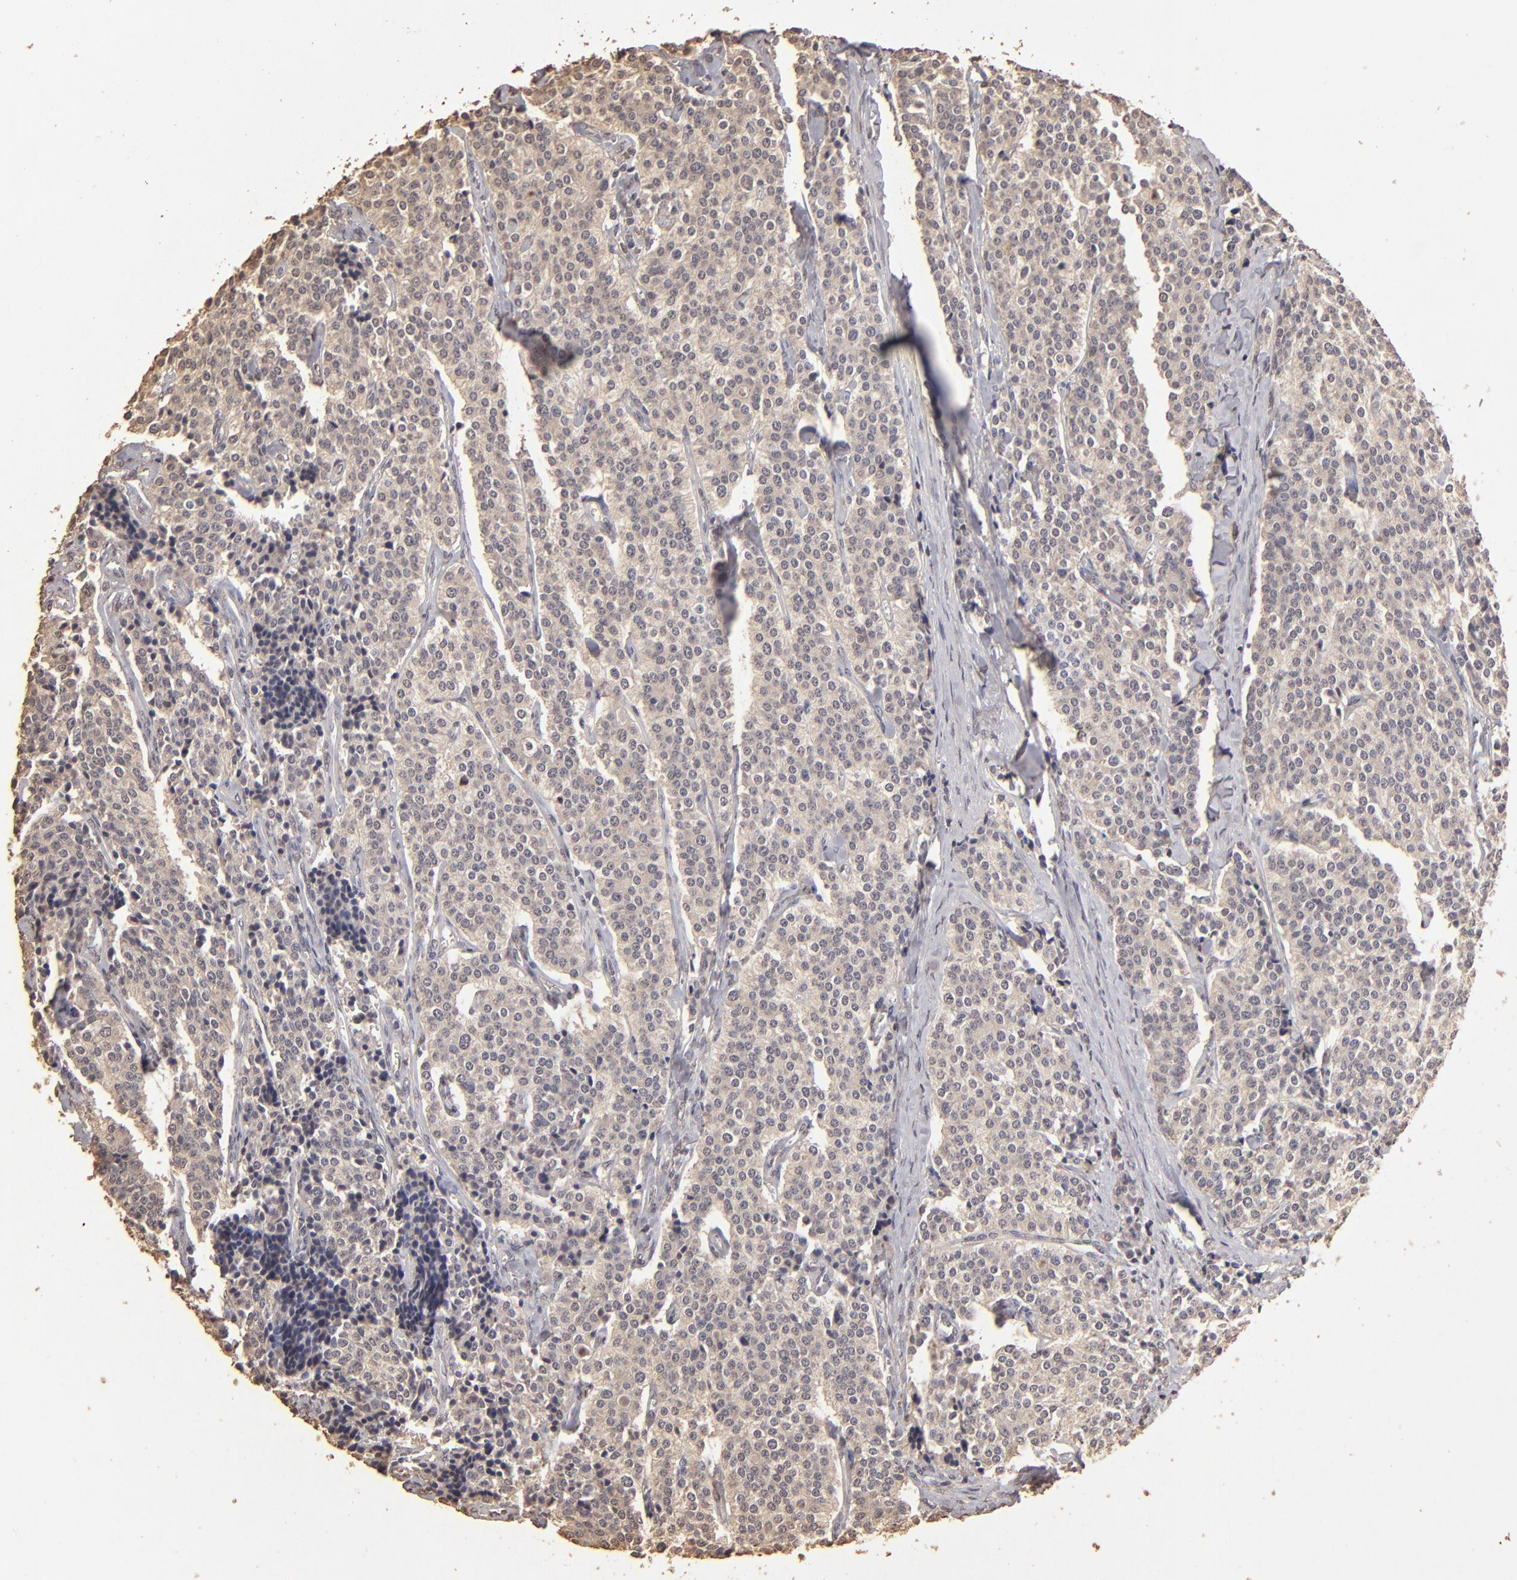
{"staining": {"intensity": "weak", "quantity": ">75%", "location": "cytoplasmic/membranous"}, "tissue": "carcinoid", "cell_type": "Tumor cells", "image_type": "cancer", "snomed": [{"axis": "morphology", "description": "Carcinoid, malignant, NOS"}, {"axis": "topography", "description": "Small intestine"}], "caption": "DAB immunohistochemical staining of human carcinoid (malignant) exhibits weak cytoplasmic/membranous protein staining in about >75% of tumor cells.", "gene": "OPHN1", "patient": {"sex": "male", "age": 63}}